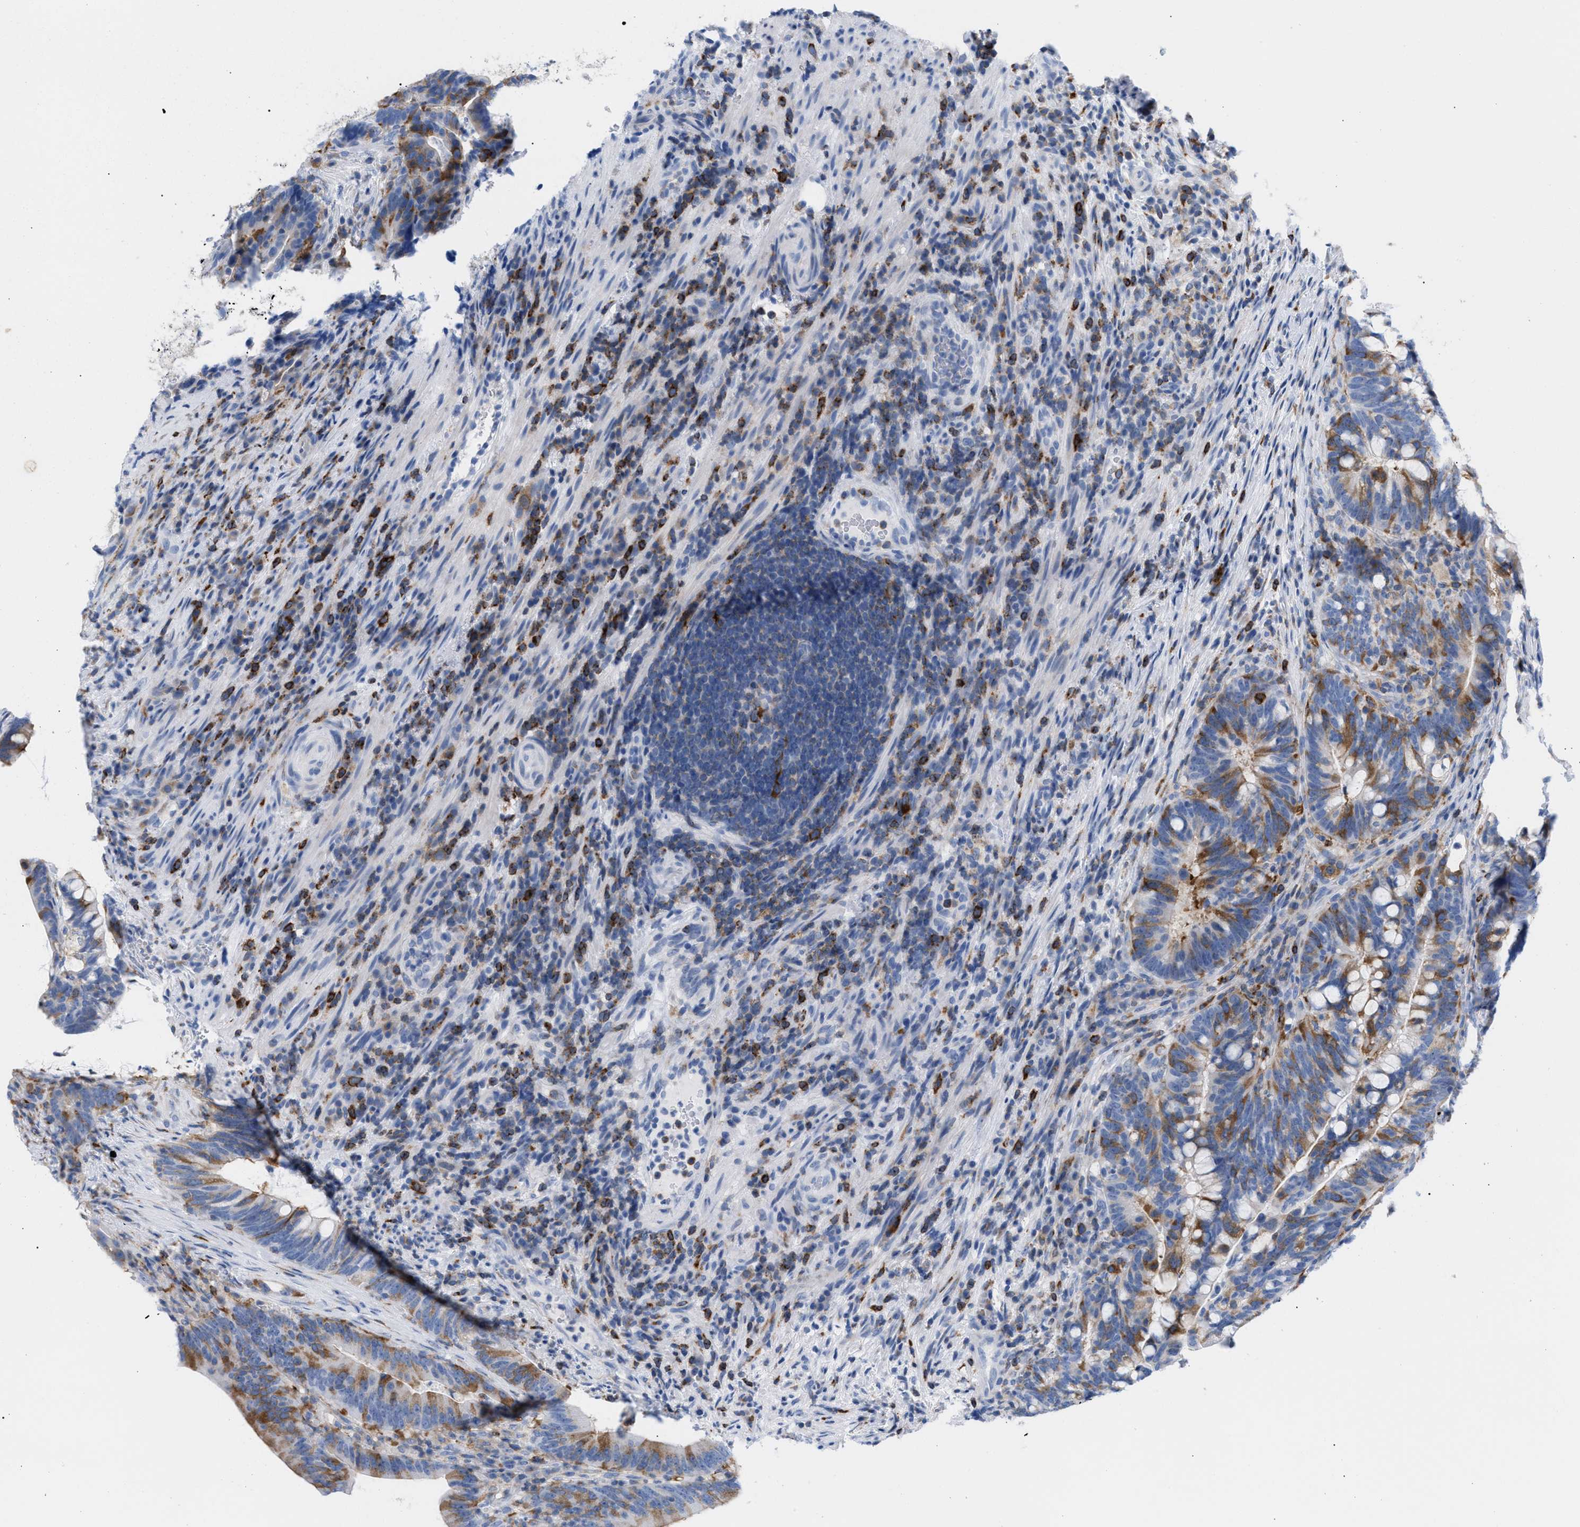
{"staining": {"intensity": "moderate", "quantity": "25%-75%", "location": "cytoplasmic/membranous"}, "tissue": "colorectal cancer", "cell_type": "Tumor cells", "image_type": "cancer", "snomed": [{"axis": "morphology", "description": "Adenocarcinoma, NOS"}, {"axis": "topography", "description": "Colon"}], "caption": "The histopathology image reveals a brown stain indicating the presence of a protein in the cytoplasmic/membranous of tumor cells in colorectal adenocarcinoma. The protein of interest is shown in brown color, while the nuclei are stained blue.", "gene": "TACC3", "patient": {"sex": "female", "age": 66}}